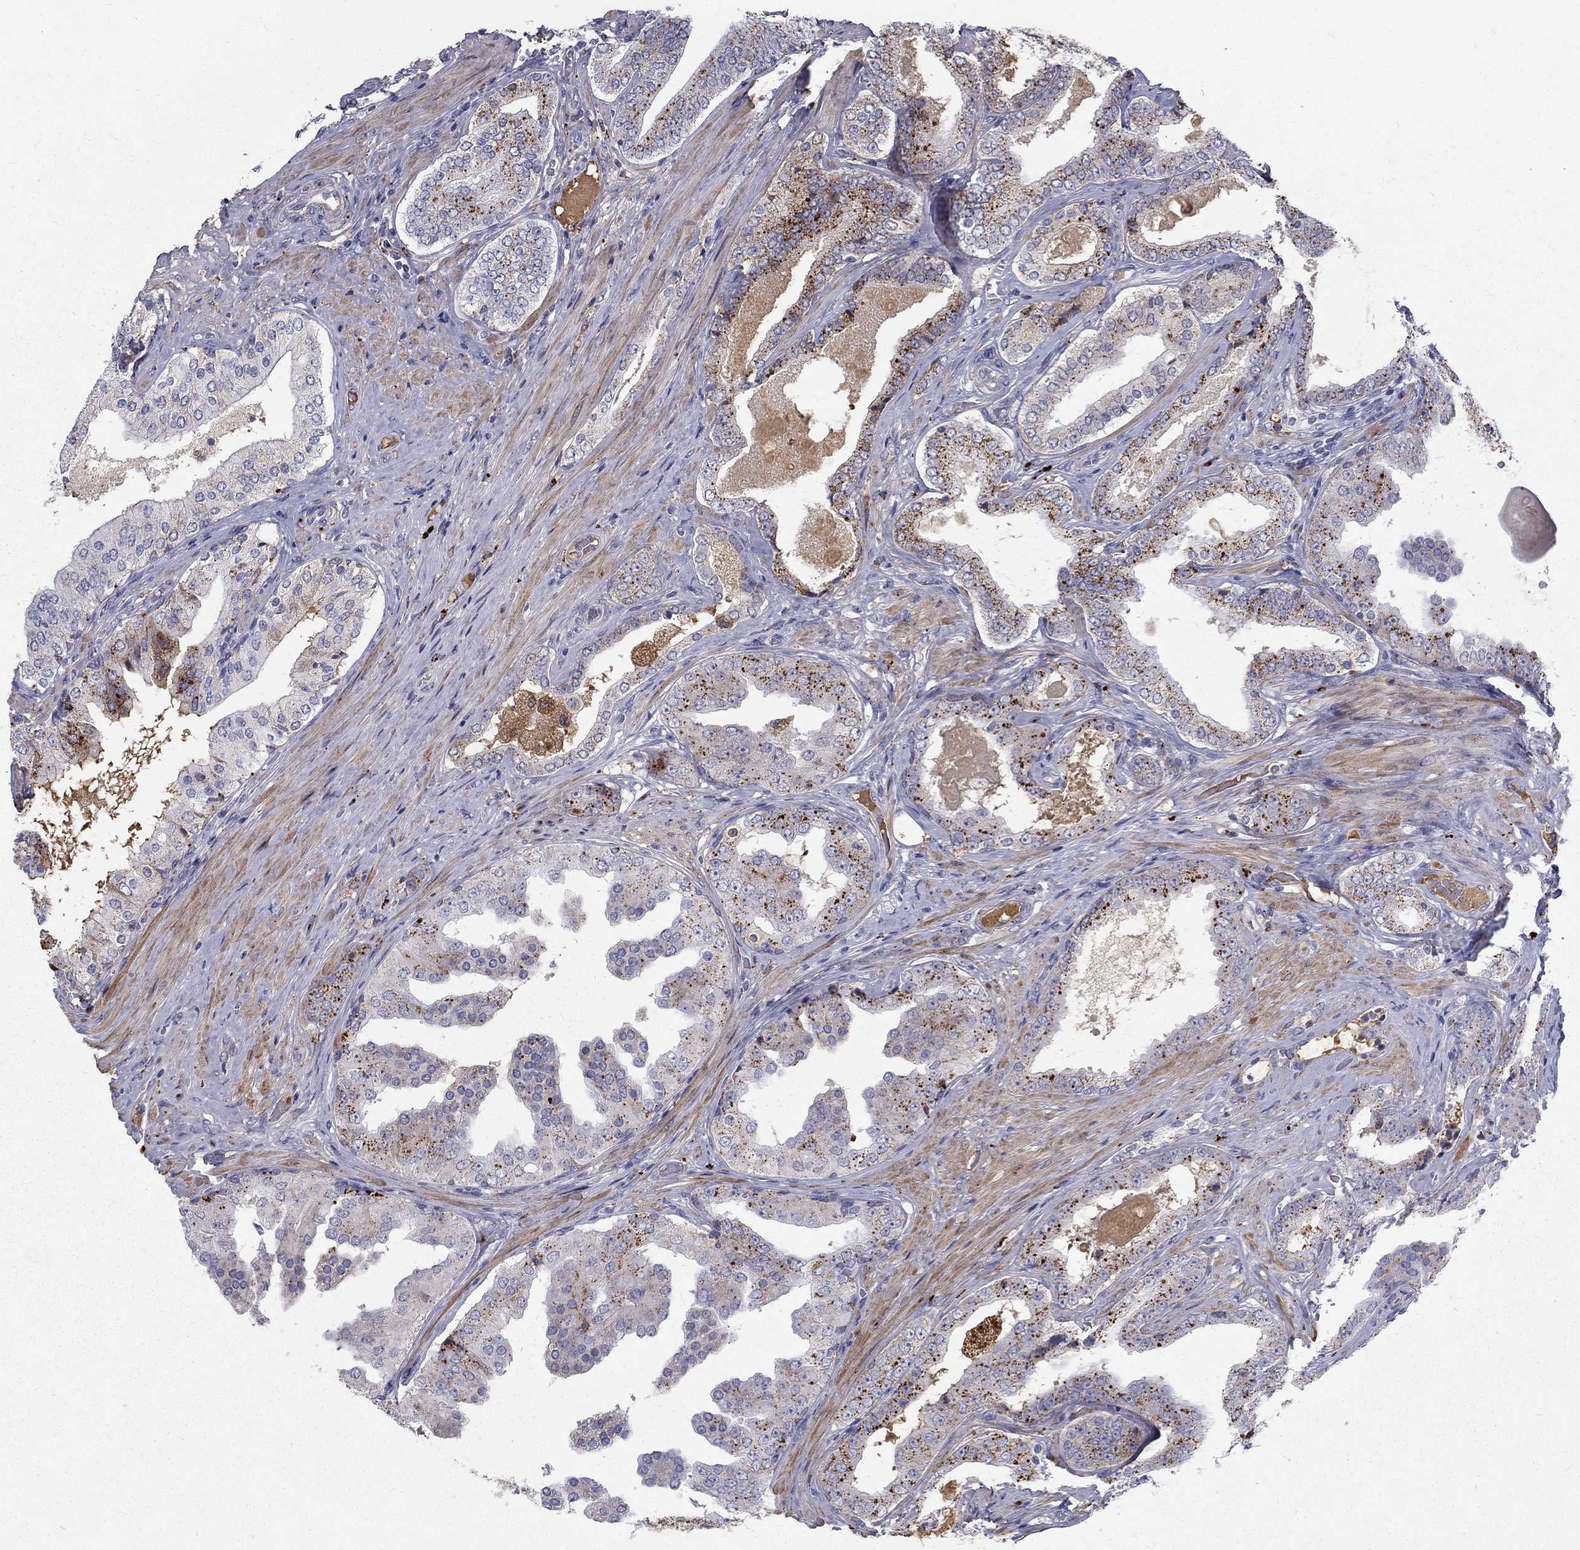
{"staining": {"intensity": "strong", "quantity": "25%-75%", "location": "cytoplasmic/membranous"}, "tissue": "prostate cancer", "cell_type": "Tumor cells", "image_type": "cancer", "snomed": [{"axis": "morphology", "description": "Adenocarcinoma, Low grade"}, {"axis": "topography", "description": "Prostate and seminal vesicle, NOS"}], "caption": "Immunohistochemistry (DAB) staining of prostate cancer (low-grade adenocarcinoma) displays strong cytoplasmic/membranous protein expression in approximately 25%-75% of tumor cells. The staining was performed using DAB (3,3'-diaminobenzidine) to visualize the protein expression in brown, while the nuclei were stained in blue with hematoxylin (Magnification: 20x).", "gene": "EPDR1", "patient": {"sex": "male", "age": 61}}